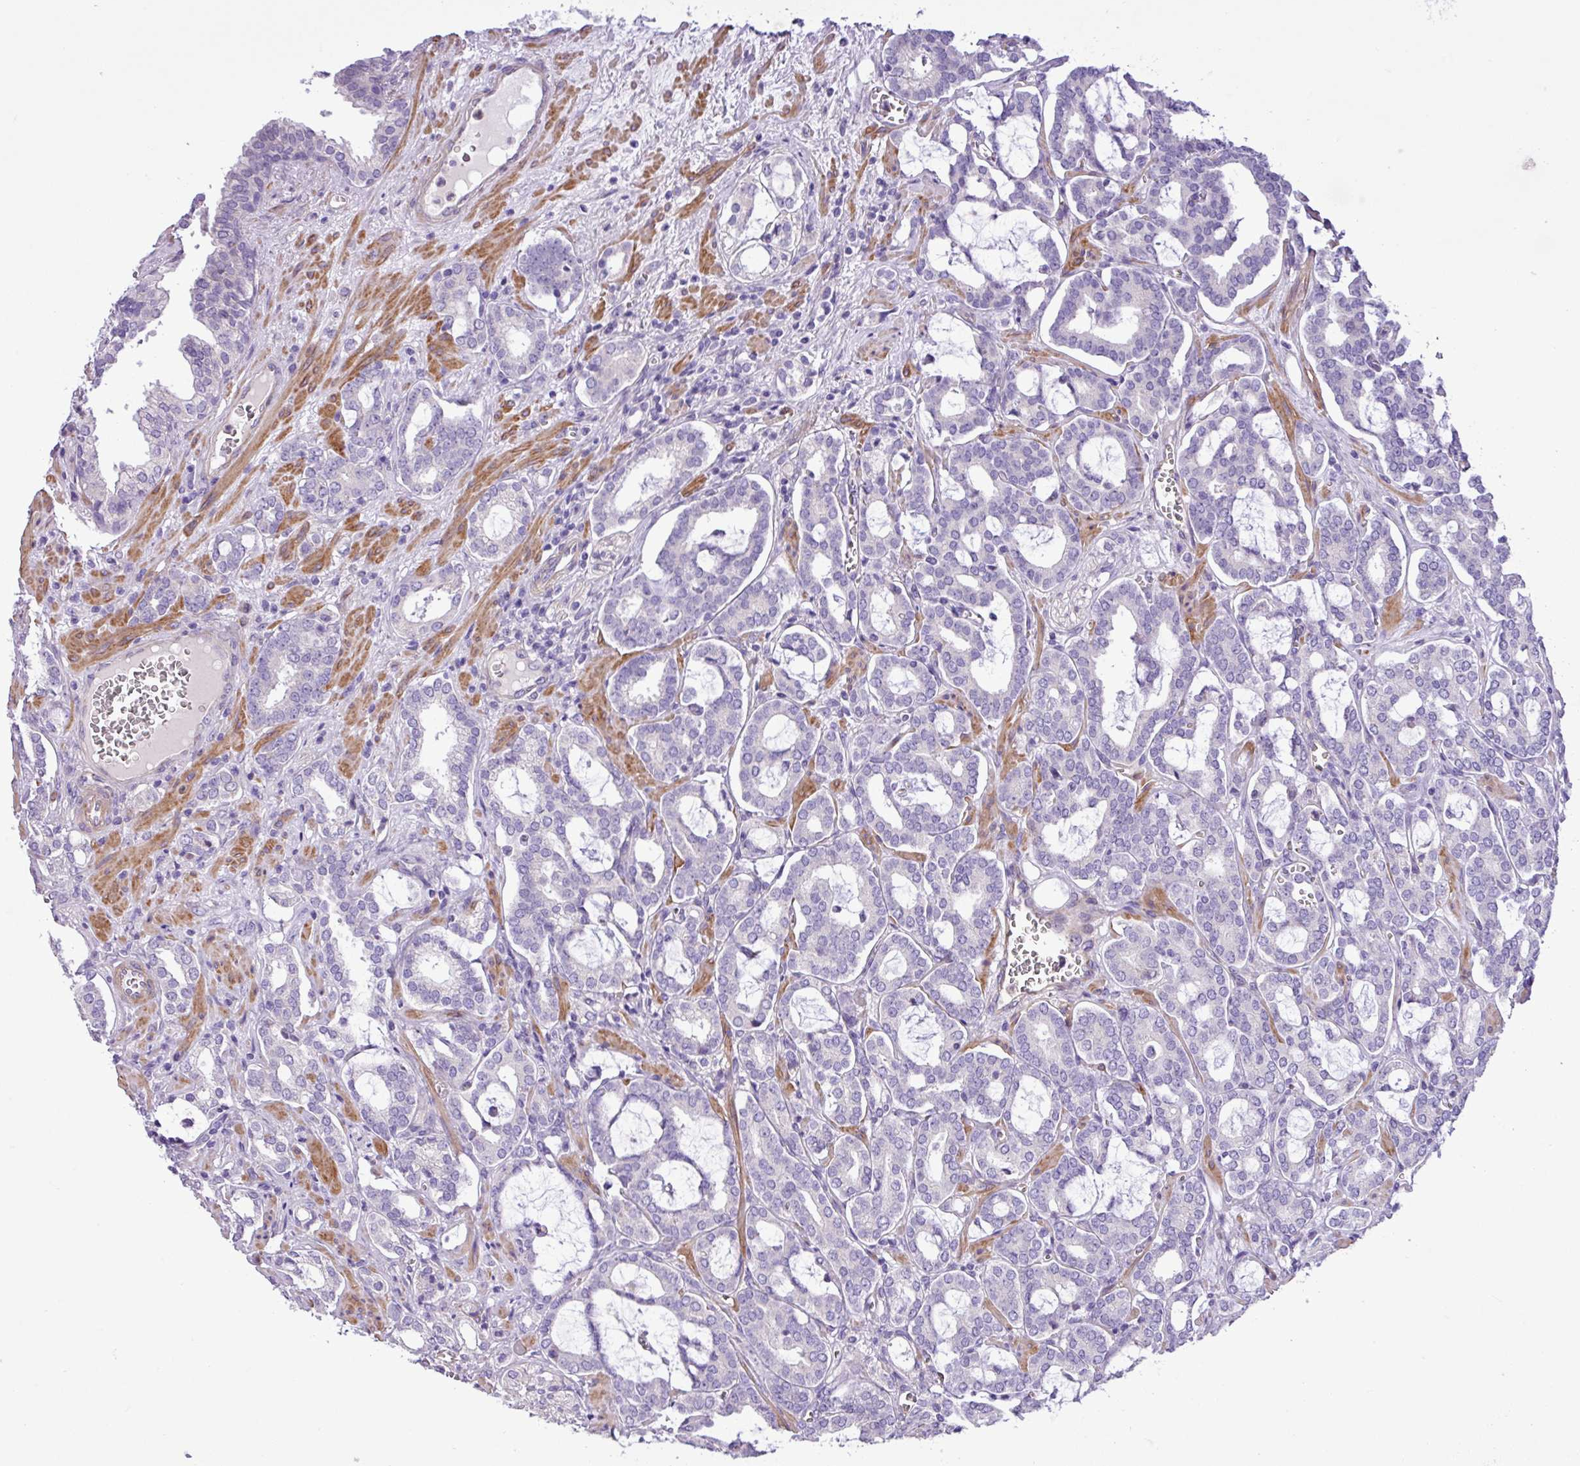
{"staining": {"intensity": "negative", "quantity": "none", "location": "none"}, "tissue": "prostate cancer", "cell_type": "Tumor cells", "image_type": "cancer", "snomed": [{"axis": "morphology", "description": "Adenocarcinoma, High grade"}, {"axis": "topography", "description": "Prostate and seminal vesicle, NOS"}], "caption": "Histopathology image shows no significant protein positivity in tumor cells of prostate adenocarcinoma (high-grade).", "gene": "C11orf91", "patient": {"sex": "male", "age": 67}}